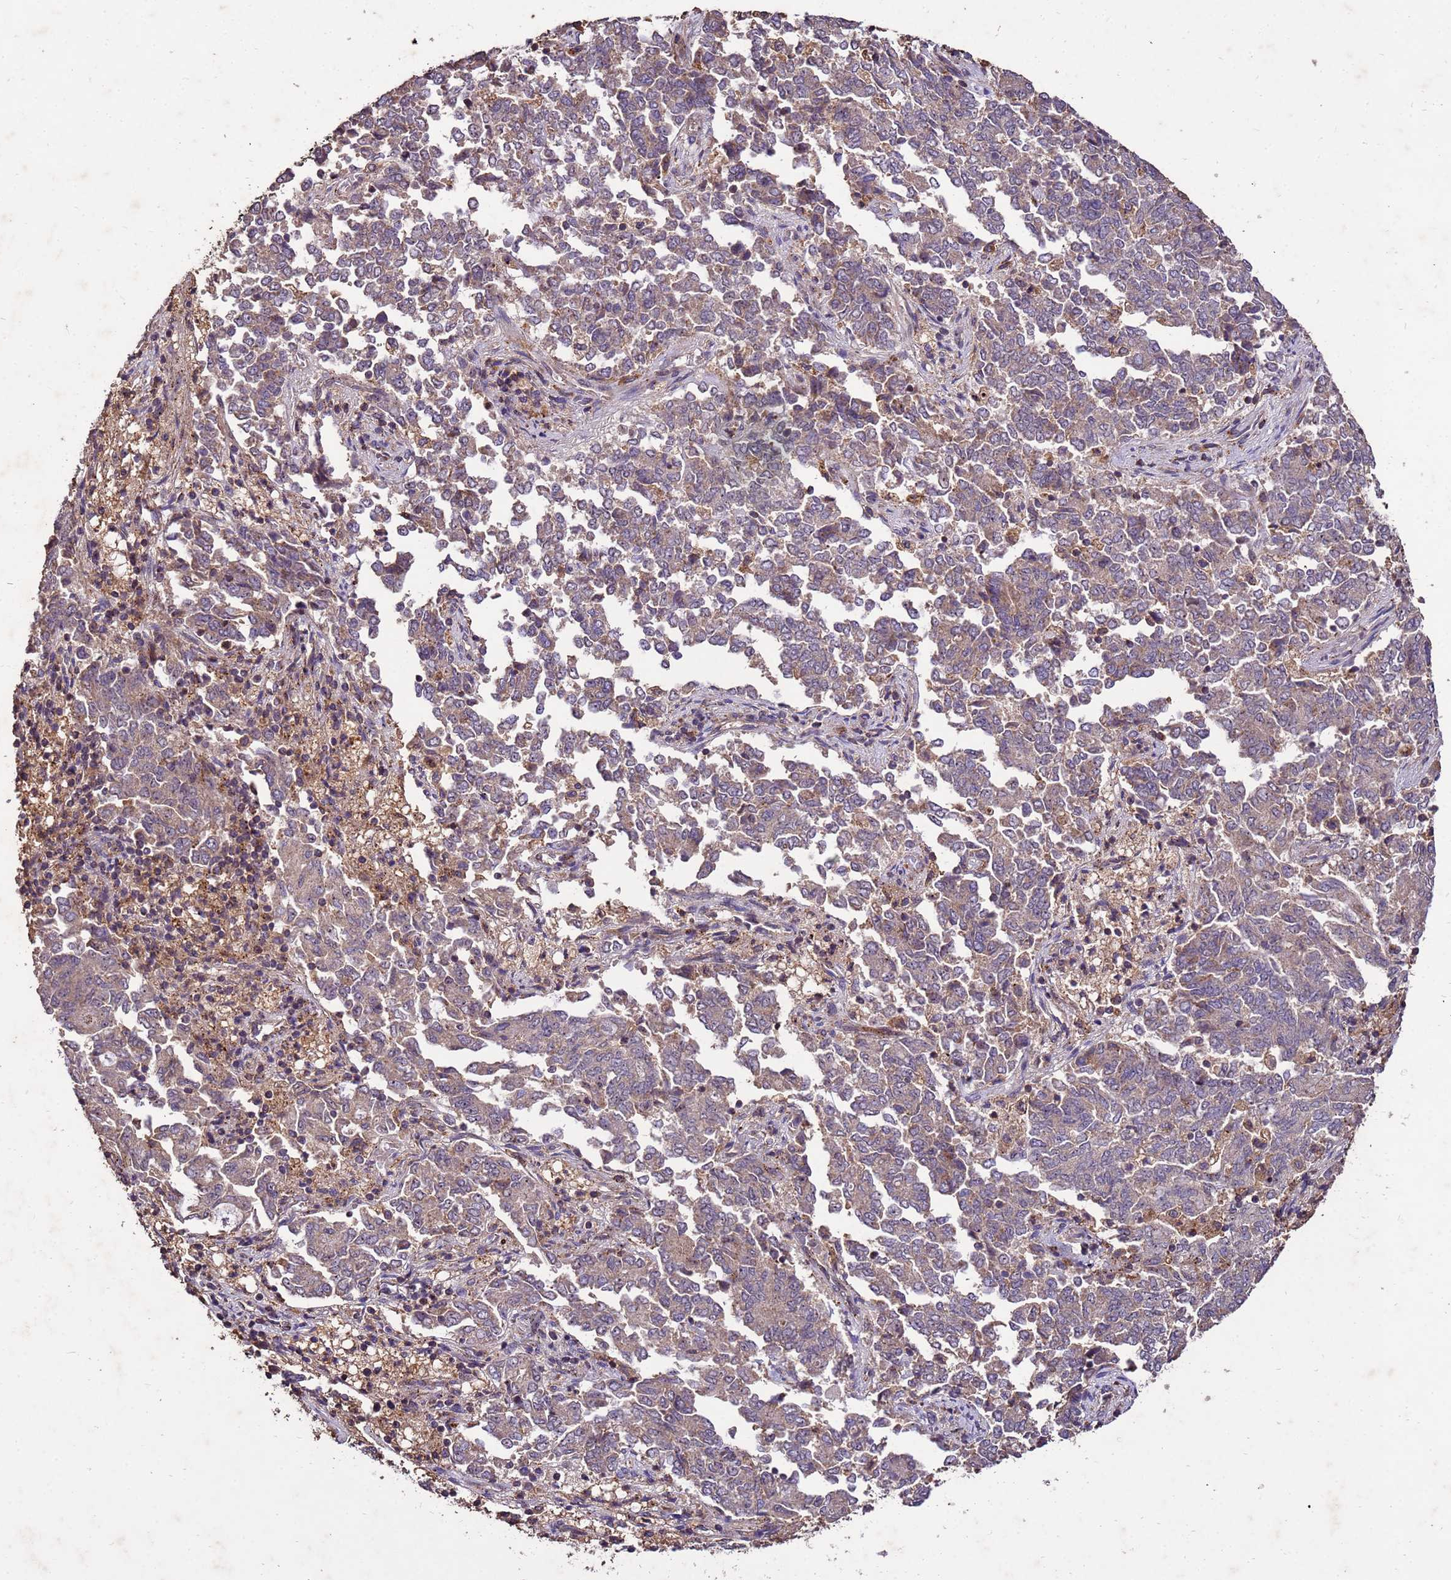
{"staining": {"intensity": "weak", "quantity": ">75%", "location": "cytoplasmic/membranous"}, "tissue": "endometrial cancer", "cell_type": "Tumor cells", "image_type": "cancer", "snomed": [{"axis": "morphology", "description": "Adenocarcinoma, NOS"}, {"axis": "topography", "description": "Endometrium"}], "caption": "This histopathology image exhibits endometrial adenocarcinoma stained with IHC to label a protein in brown. The cytoplasmic/membranous of tumor cells show weak positivity for the protein. Nuclei are counter-stained blue.", "gene": "TOR4A", "patient": {"sex": "female", "age": 80}}